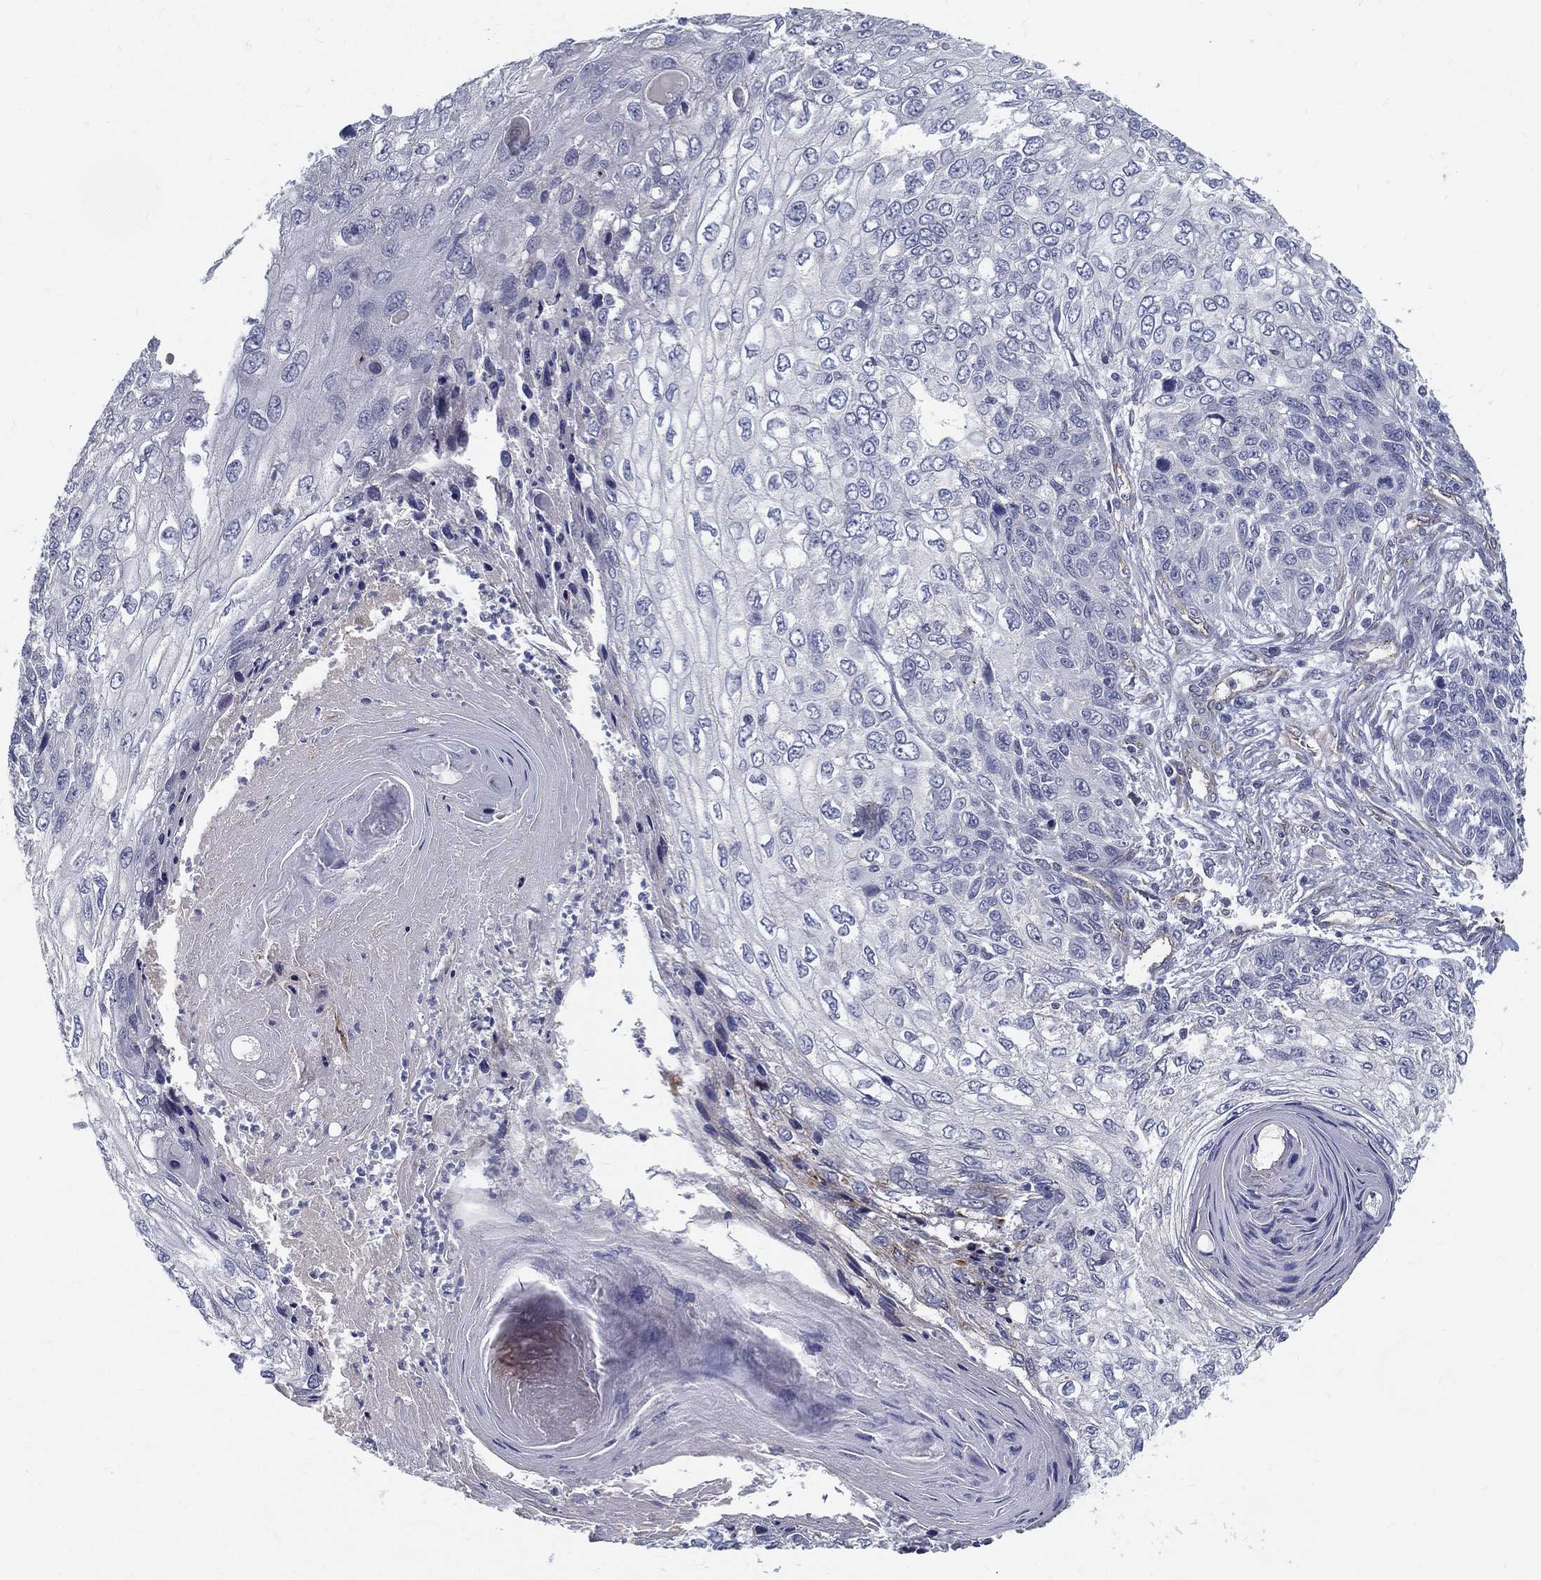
{"staining": {"intensity": "negative", "quantity": "none", "location": "none"}, "tissue": "skin cancer", "cell_type": "Tumor cells", "image_type": "cancer", "snomed": [{"axis": "morphology", "description": "Squamous cell carcinoma, NOS"}, {"axis": "topography", "description": "Skin"}], "caption": "Immunohistochemistry histopathology image of neoplastic tissue: skin cancer stained with DAB (3,3'-diaminobenzidine) shows no significant protein positivity in tumor cells.", "gene": "LRRC56", "patient": {"sex": "male", "age": 92}}